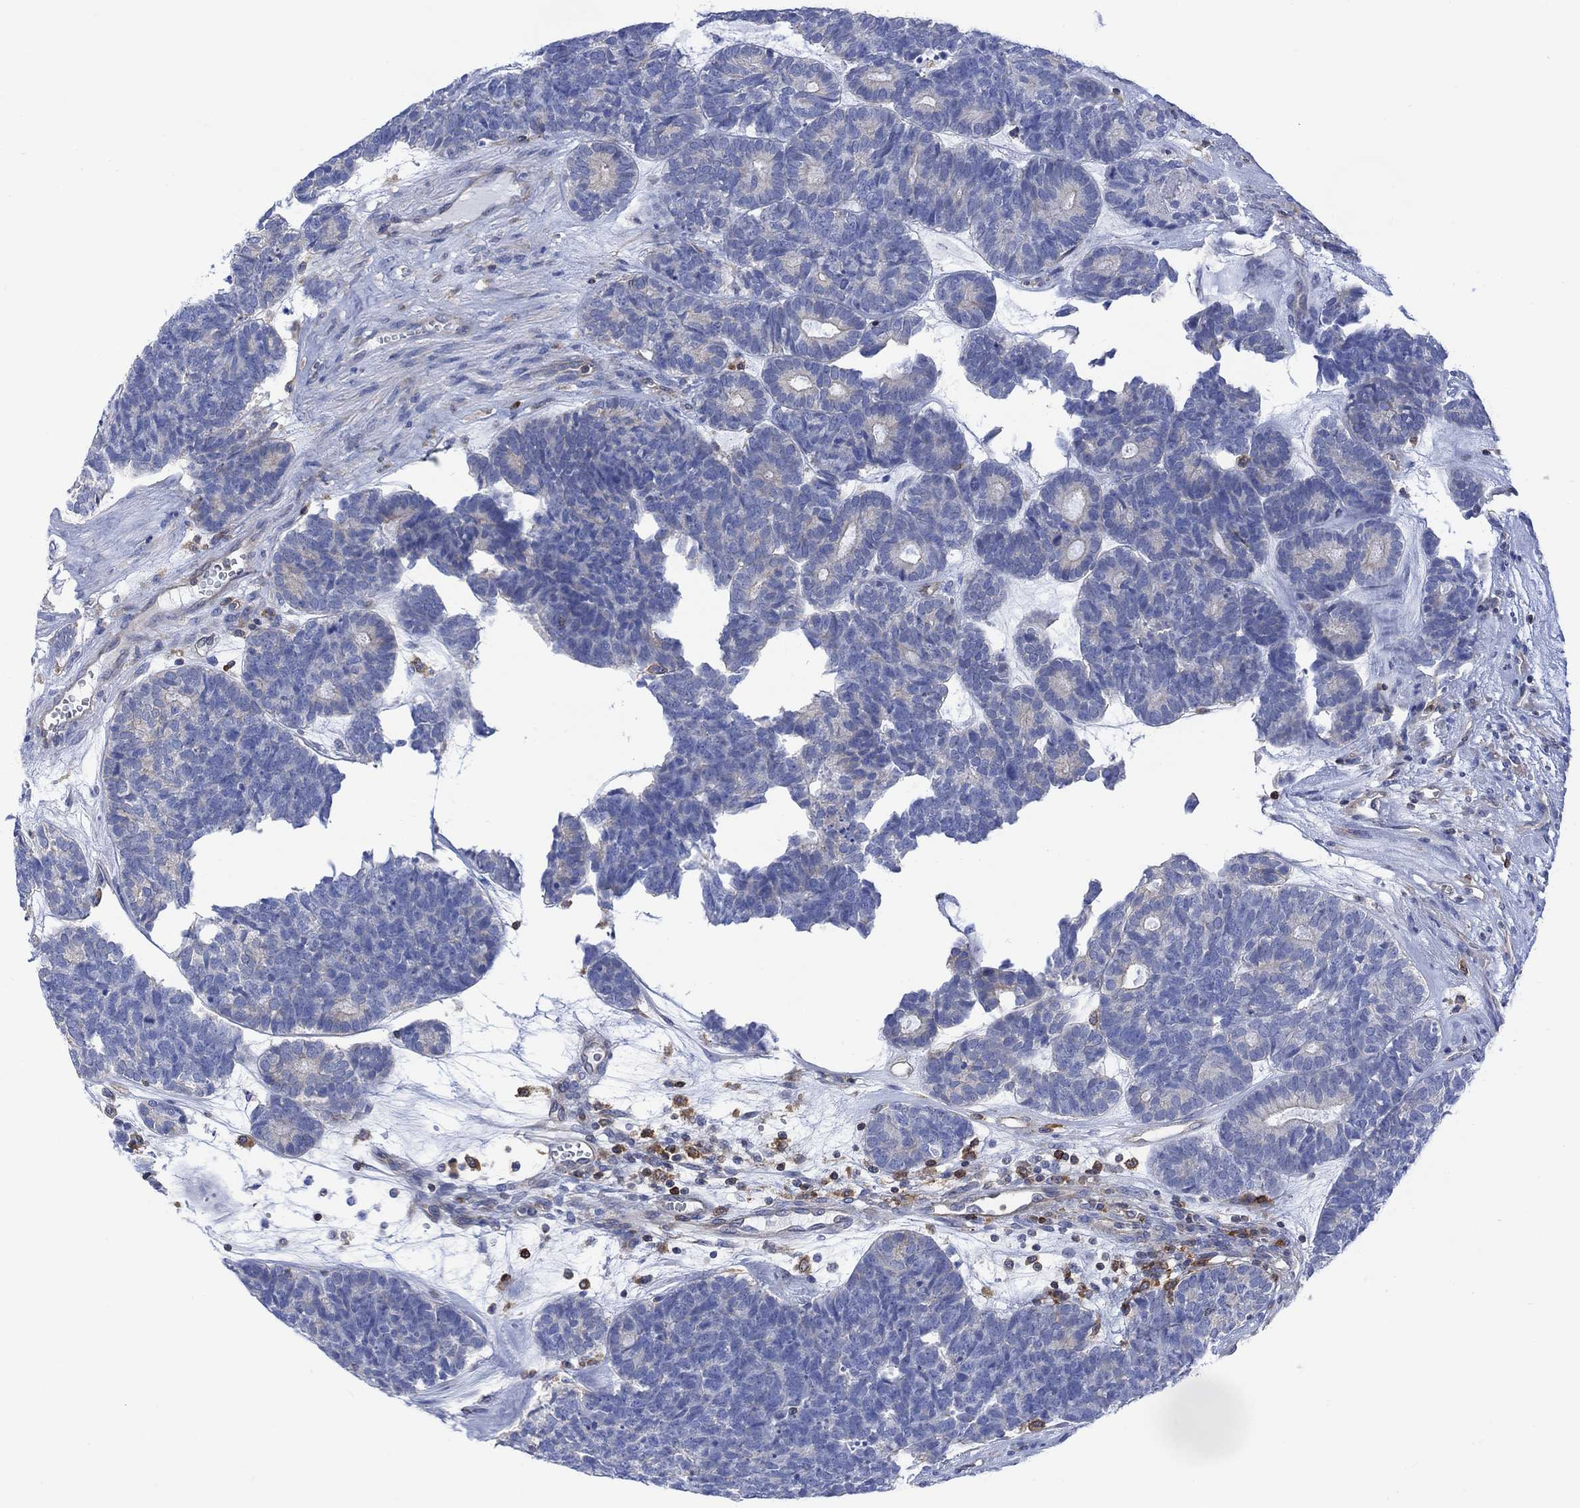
{"staining": {"intensity": "negative", "quantity": "none", "location": "none"}, "tissue": "head and neck cancer", "cell_type": "Tumor cells", "image_type": "cancer", "snomed": [{"axis": "morphology", "description": "Adenocarcinoma, NOS"}, {"axis": "topography", "description": "Head-Neck"}], "caption": "This image is of head and neck cancer stained with immunohistochemistry (IHC) to label a protein in brown with the nuclei are counter-stained blue. There is no staining in tumor cells.", "gene": "GBP5", "patient": {"sex": "female", "age": 81}}